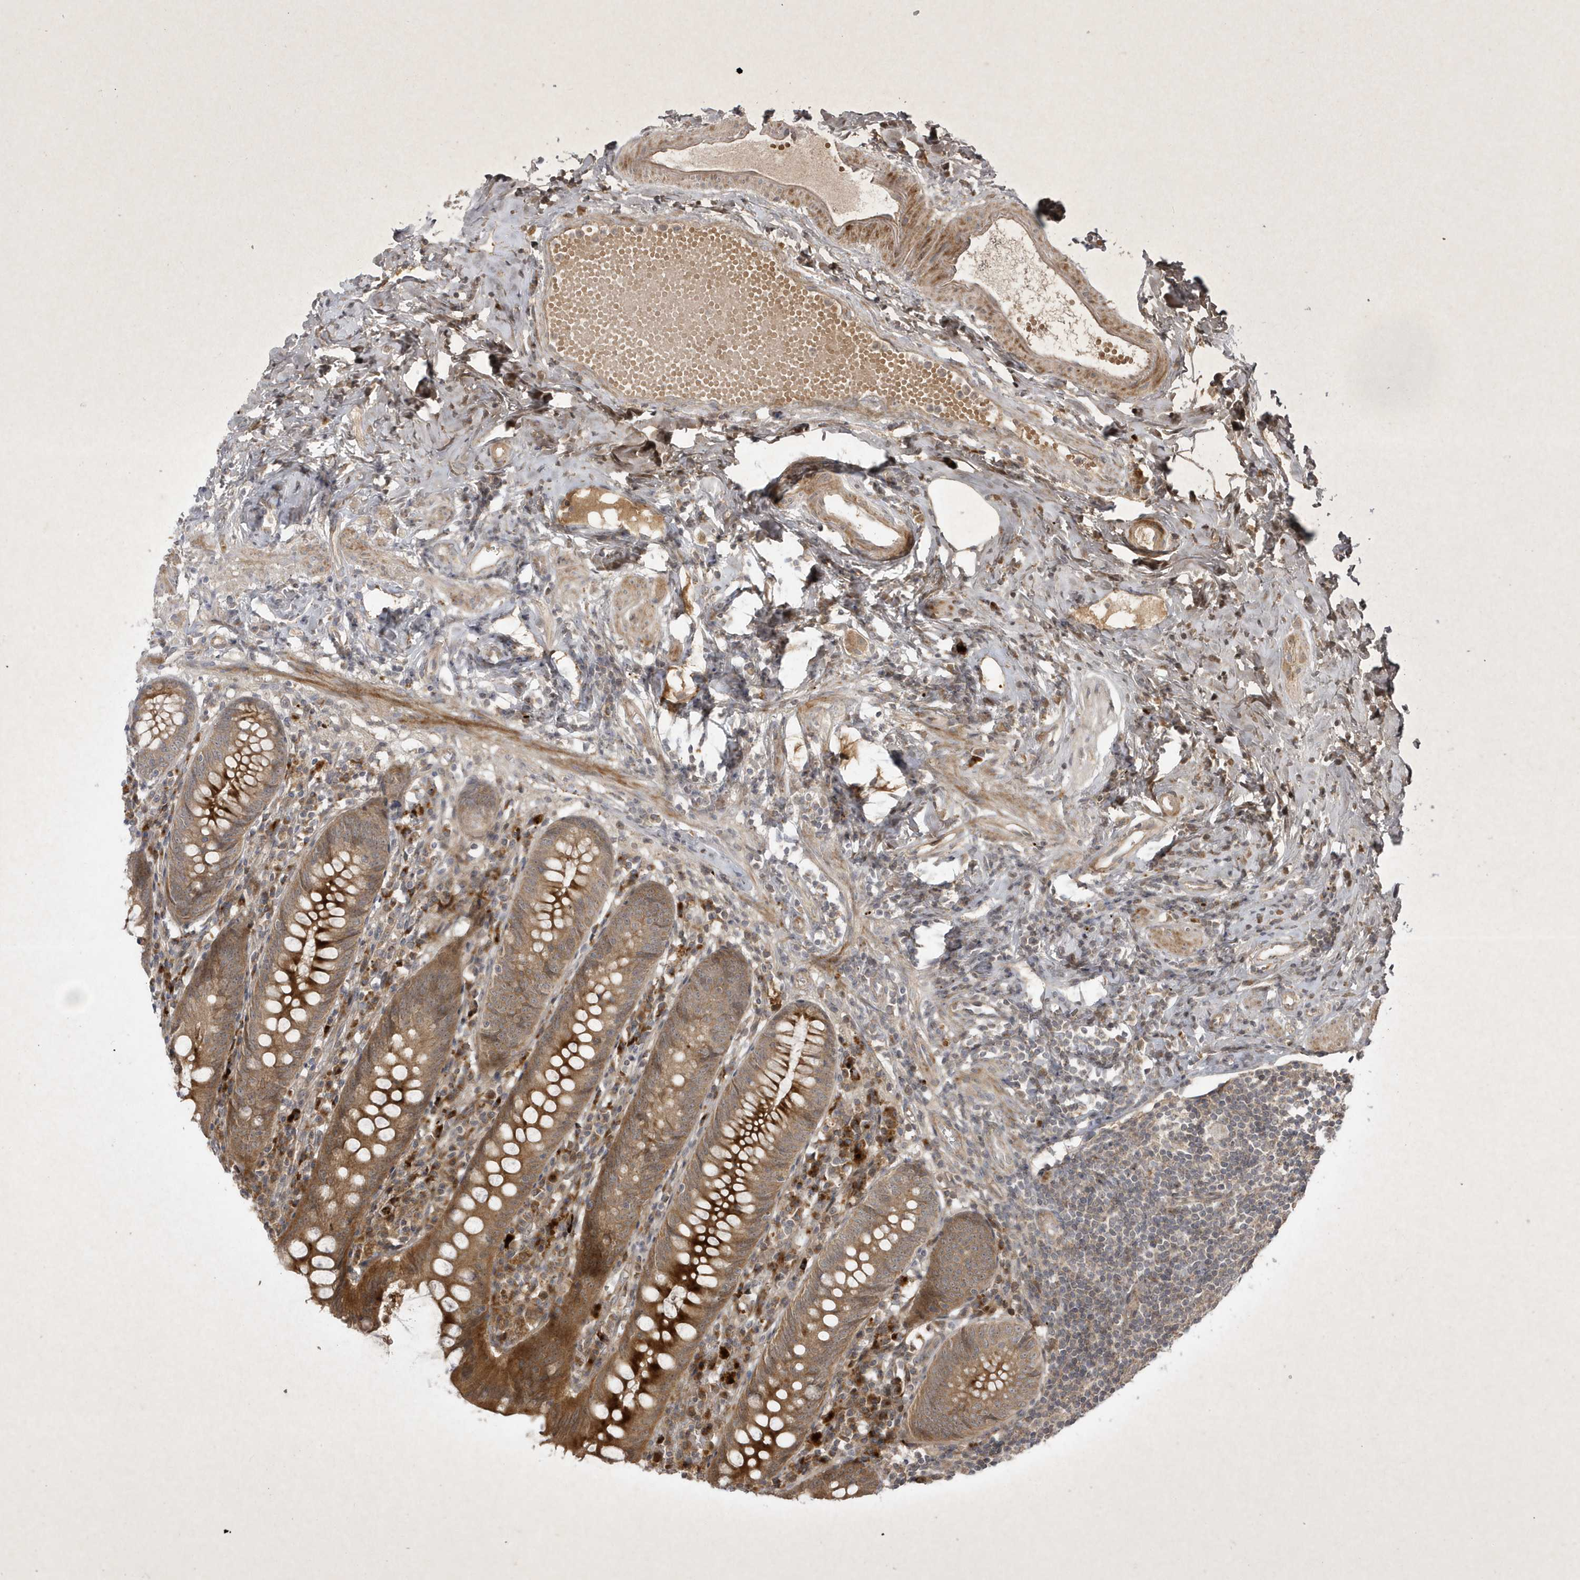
{"staining": {"intensity": "strong", "quantity": "<25%", "location": "cytoplasmic/membranous"}, "tissue": "appendix", "cell_type": "Glandular cells", "image_type": "normal", "snomed": [{"axis": "morphology", "description": "Normal tissue, NOS"}, {"axis": "topography", "description": "Appendix"}], "caption": "Protein analysis of normal appendix demonstrates strong cytoplasmic/membranous positivity in approximately <25% of glandular cells.", "gene": "FAM83C", "patient": {"sex": "female", "age": 54}}